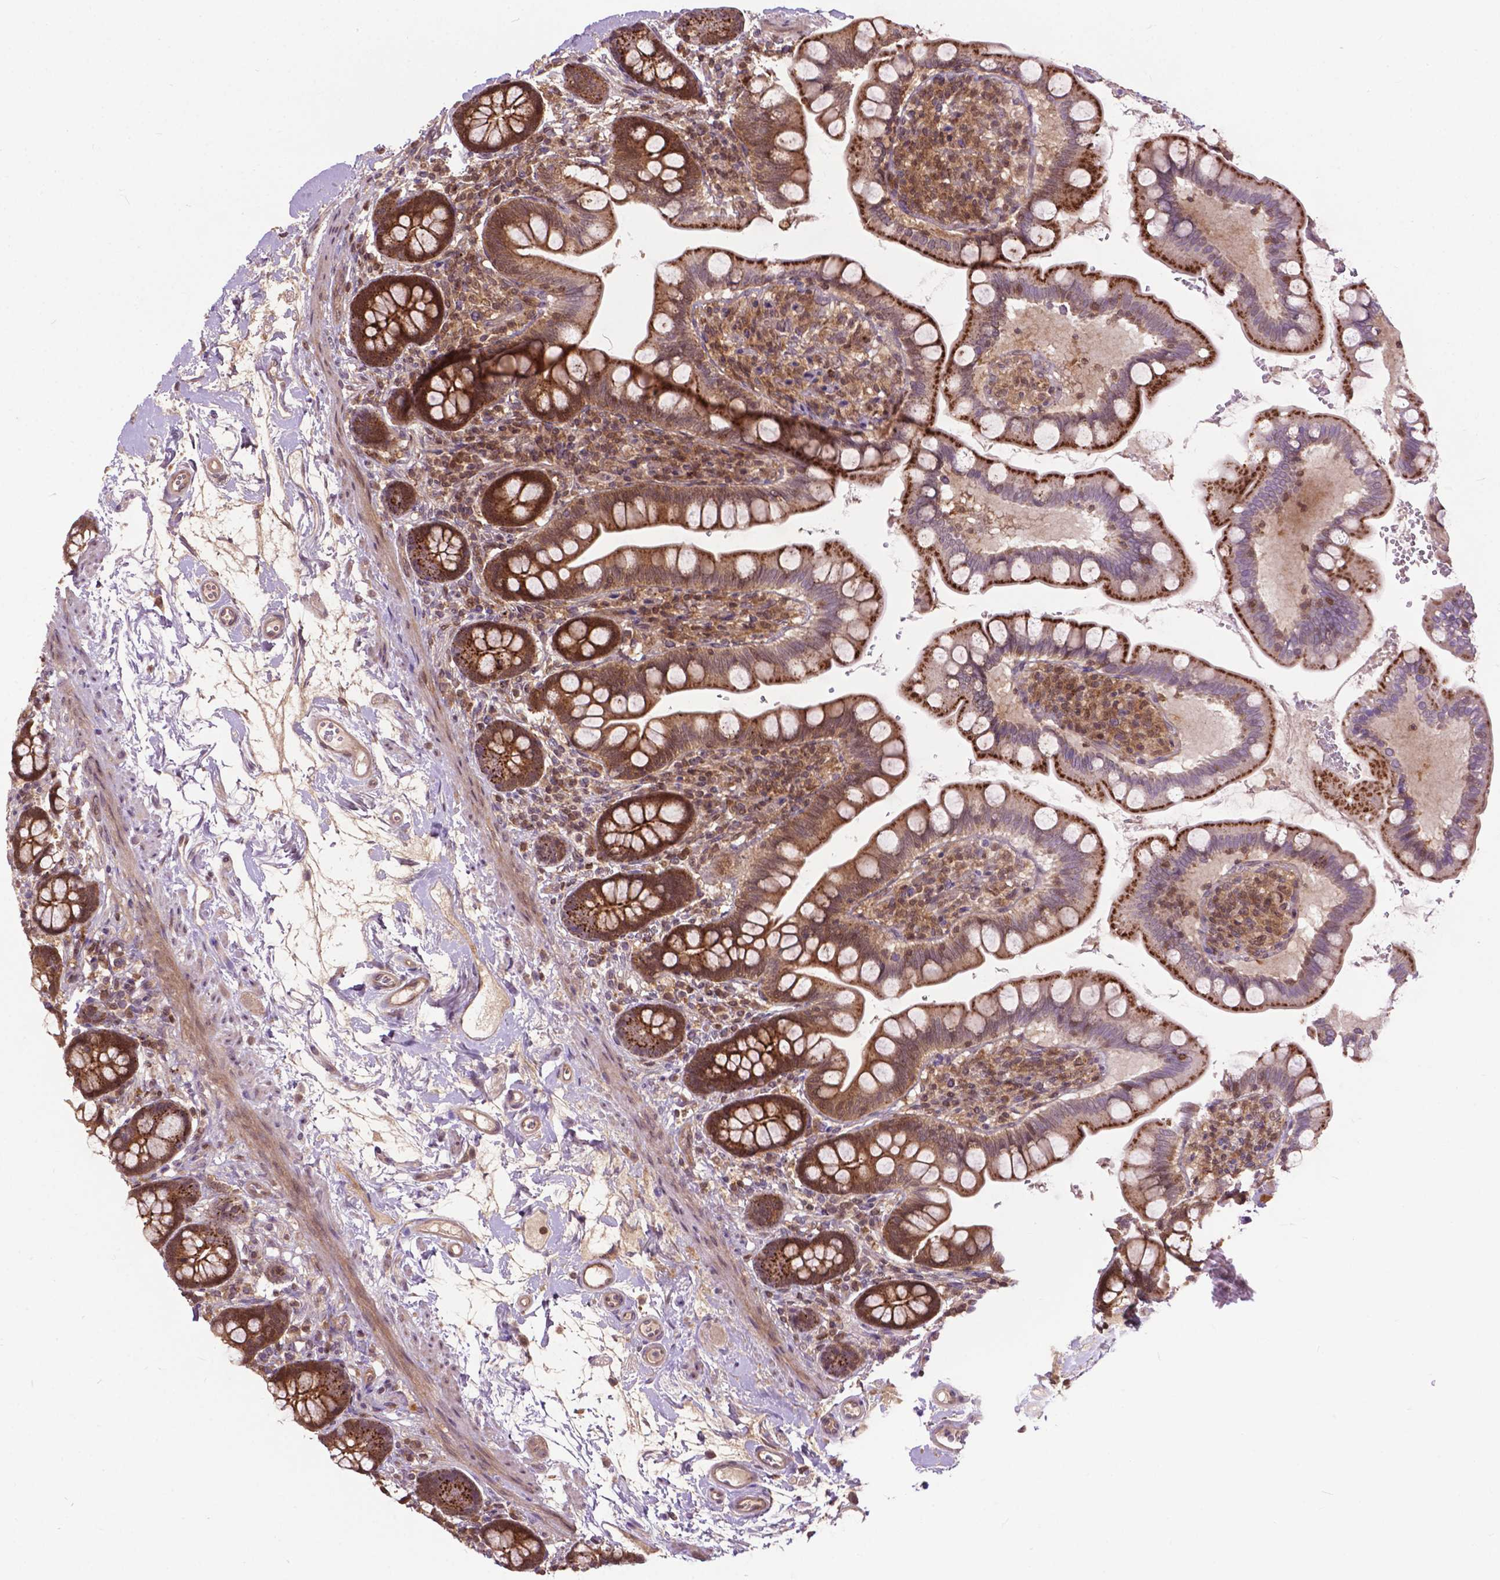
{"staining": {"intensity": "strong", "quantity": ">75%", "location": "cytoplasmic/membranous"}, "tissue": "small intestine", "cell_type": "Glandular cells", "image_type": "normal", "snomed": [{"axis": "morphology", "description": "Normal tissue, NOS"}, {"axis": "topography", "description": "Small intestine"}], "caption": "An image of human small intestine stained for a protein exhibits strong cytoplasmic/membranous brown staining in glandular cells. (DAB (3,3'-diaminobenzidine) = brown stain, brightfield microscopy at high magnification).", "gene": "CHMP4A", "patient": {"sex": "female", "age": 56}}